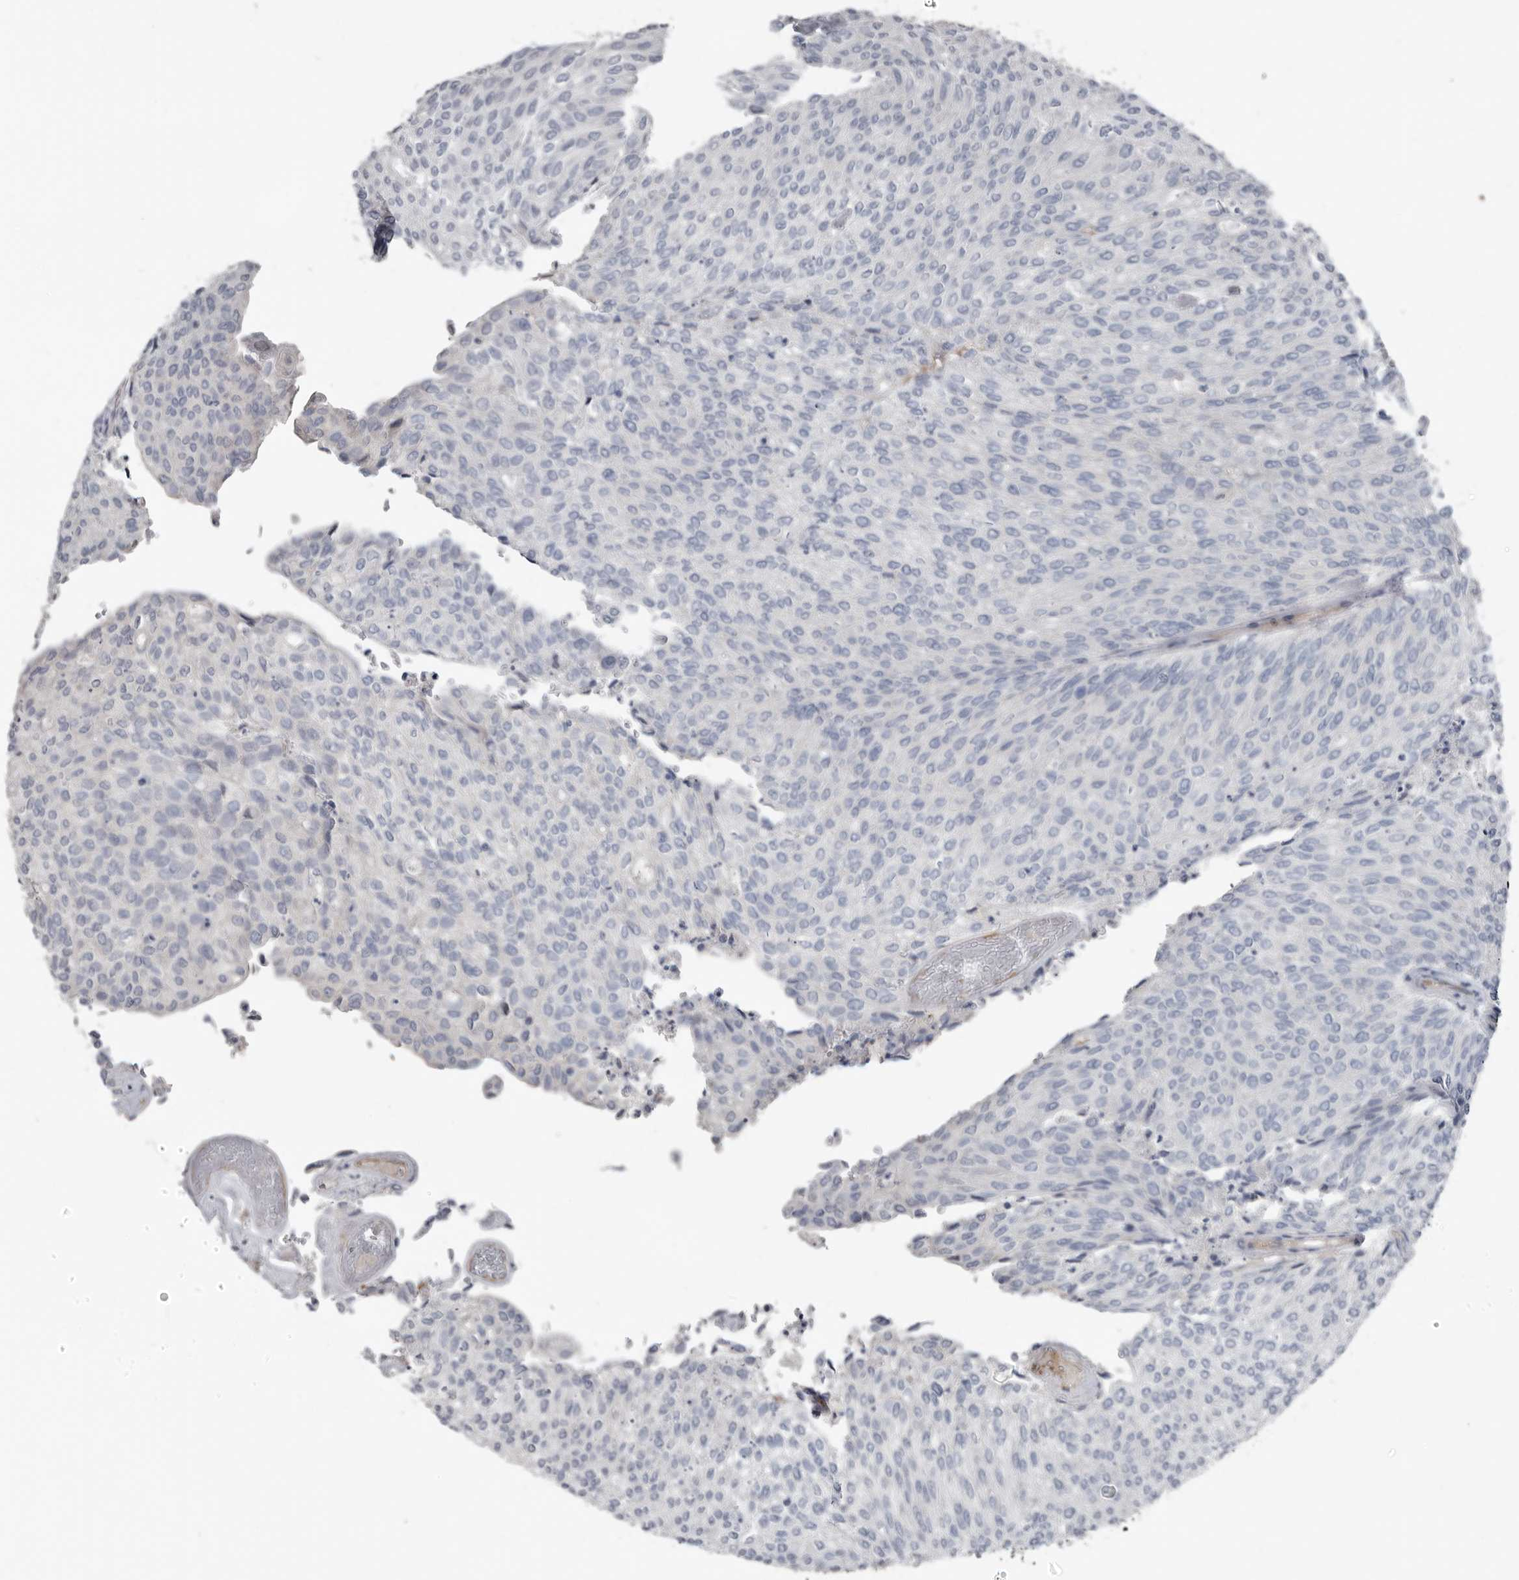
{"staining": {"intensity": "negative", "quantity": "none", "location": "none"}, "tissue": "urothelial cancer", "cell_type": "Tumor cells", "image_type": "cancer", "snomed": [{"axis": "morphology", "description": "Urothelial carcinoma, Low grade"}, {"axis": "topography", "description": "Urinary bladder"}], "caption": "This is an IHC photomicrograph of urothelial cancer. There is no expression in tumor cells.", "gene": "ZNF114", "patient": {"sex": "female", "age": 79}}